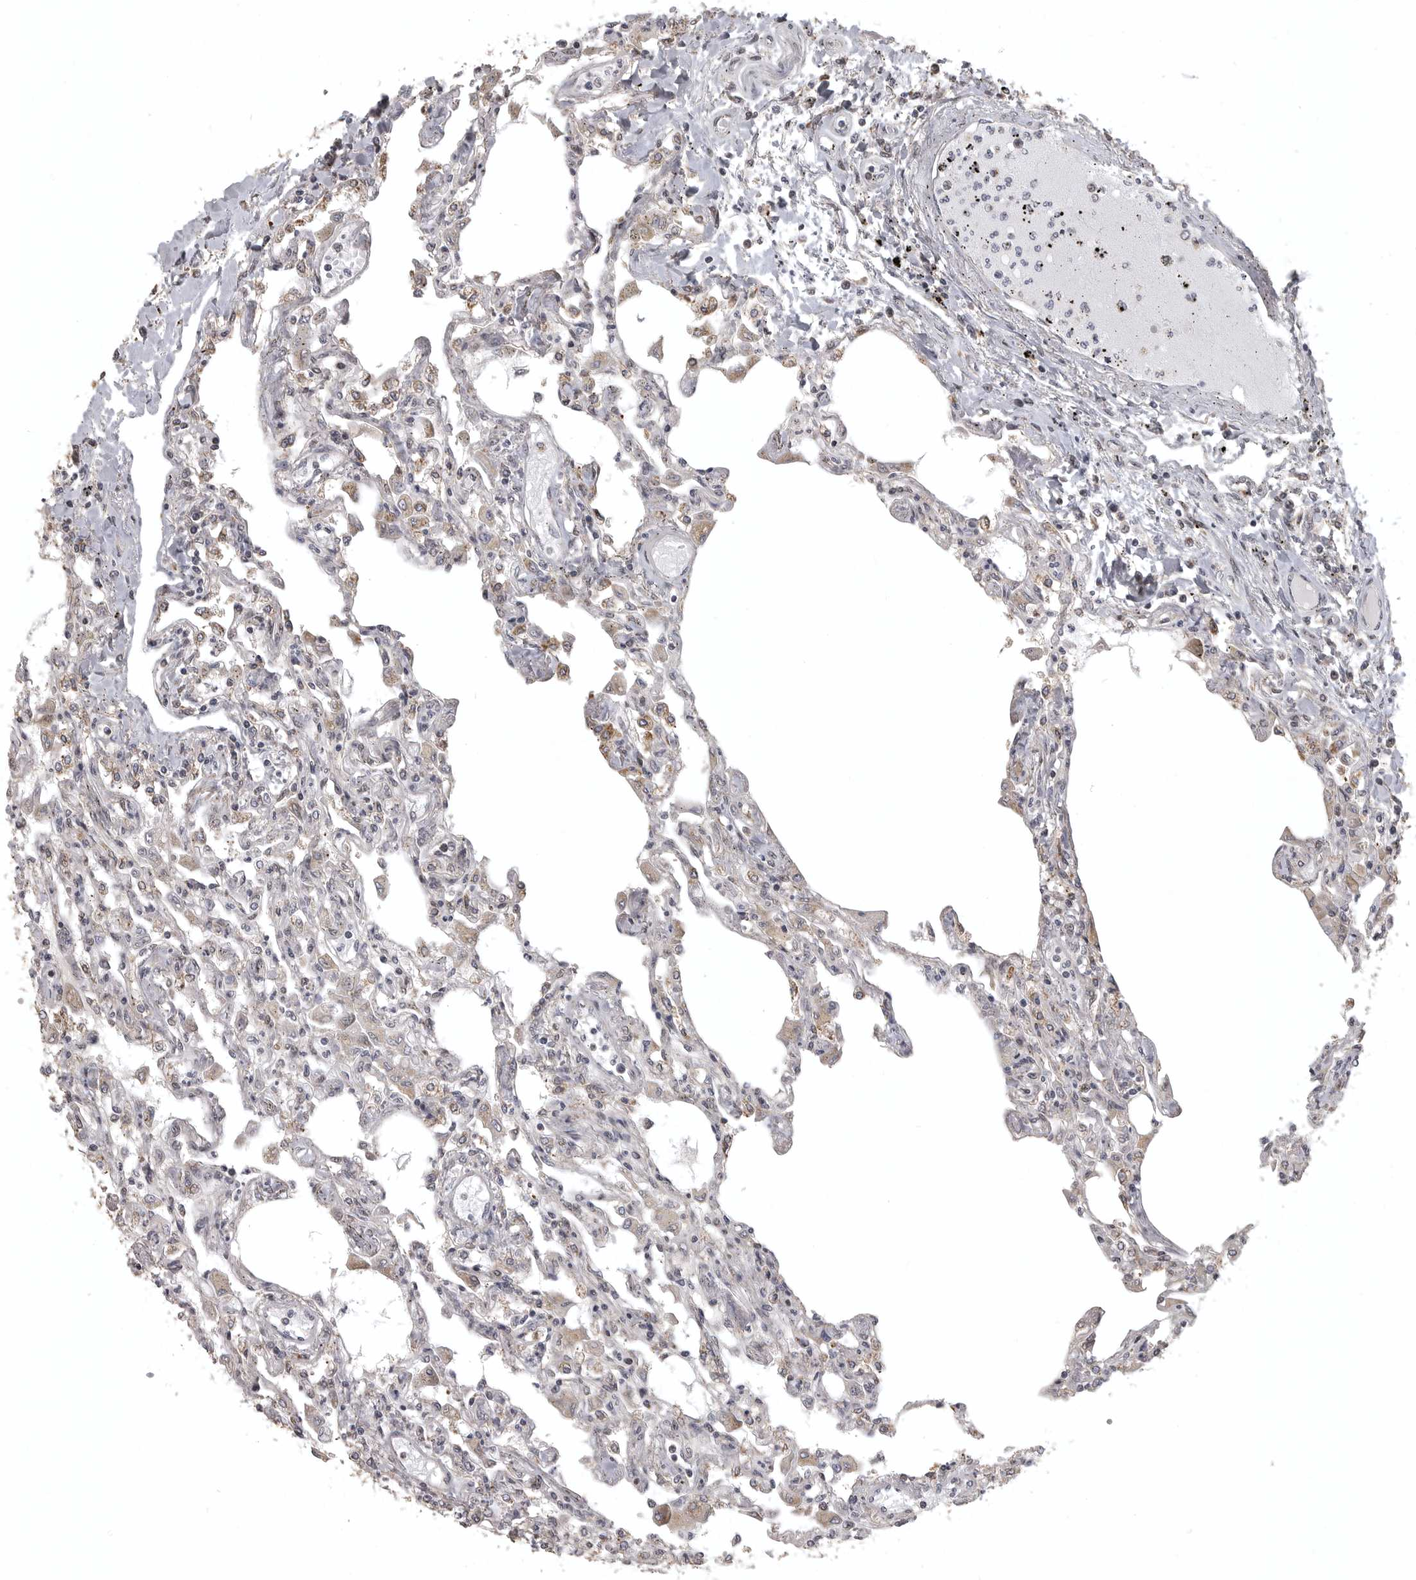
{"staining": {"intensity": "moderate", "quantity": "25%-75%", "location": "cytoplasmic/membranous"}, "tissue": "lung", "cell_type": "Alveolar cells", "image_type": "normal", "snomed": [{"axis": "morphology", "description": "Normal tissue, NOS"}, {"axis": "topography", "description": "Bronchus"}, {"axis": "topography", "description": "Lung"}], "caption": "Immunohistochemistry (IHC) image of unremarkable human lung stained for a protein (brown), which demonstrates medium levels of moderate cytoplasmic/membranous staining in approximately 25%-75% of alveolar cells.", "gene": "POLE2", "patient": {"sex": "female", "age": 49}}